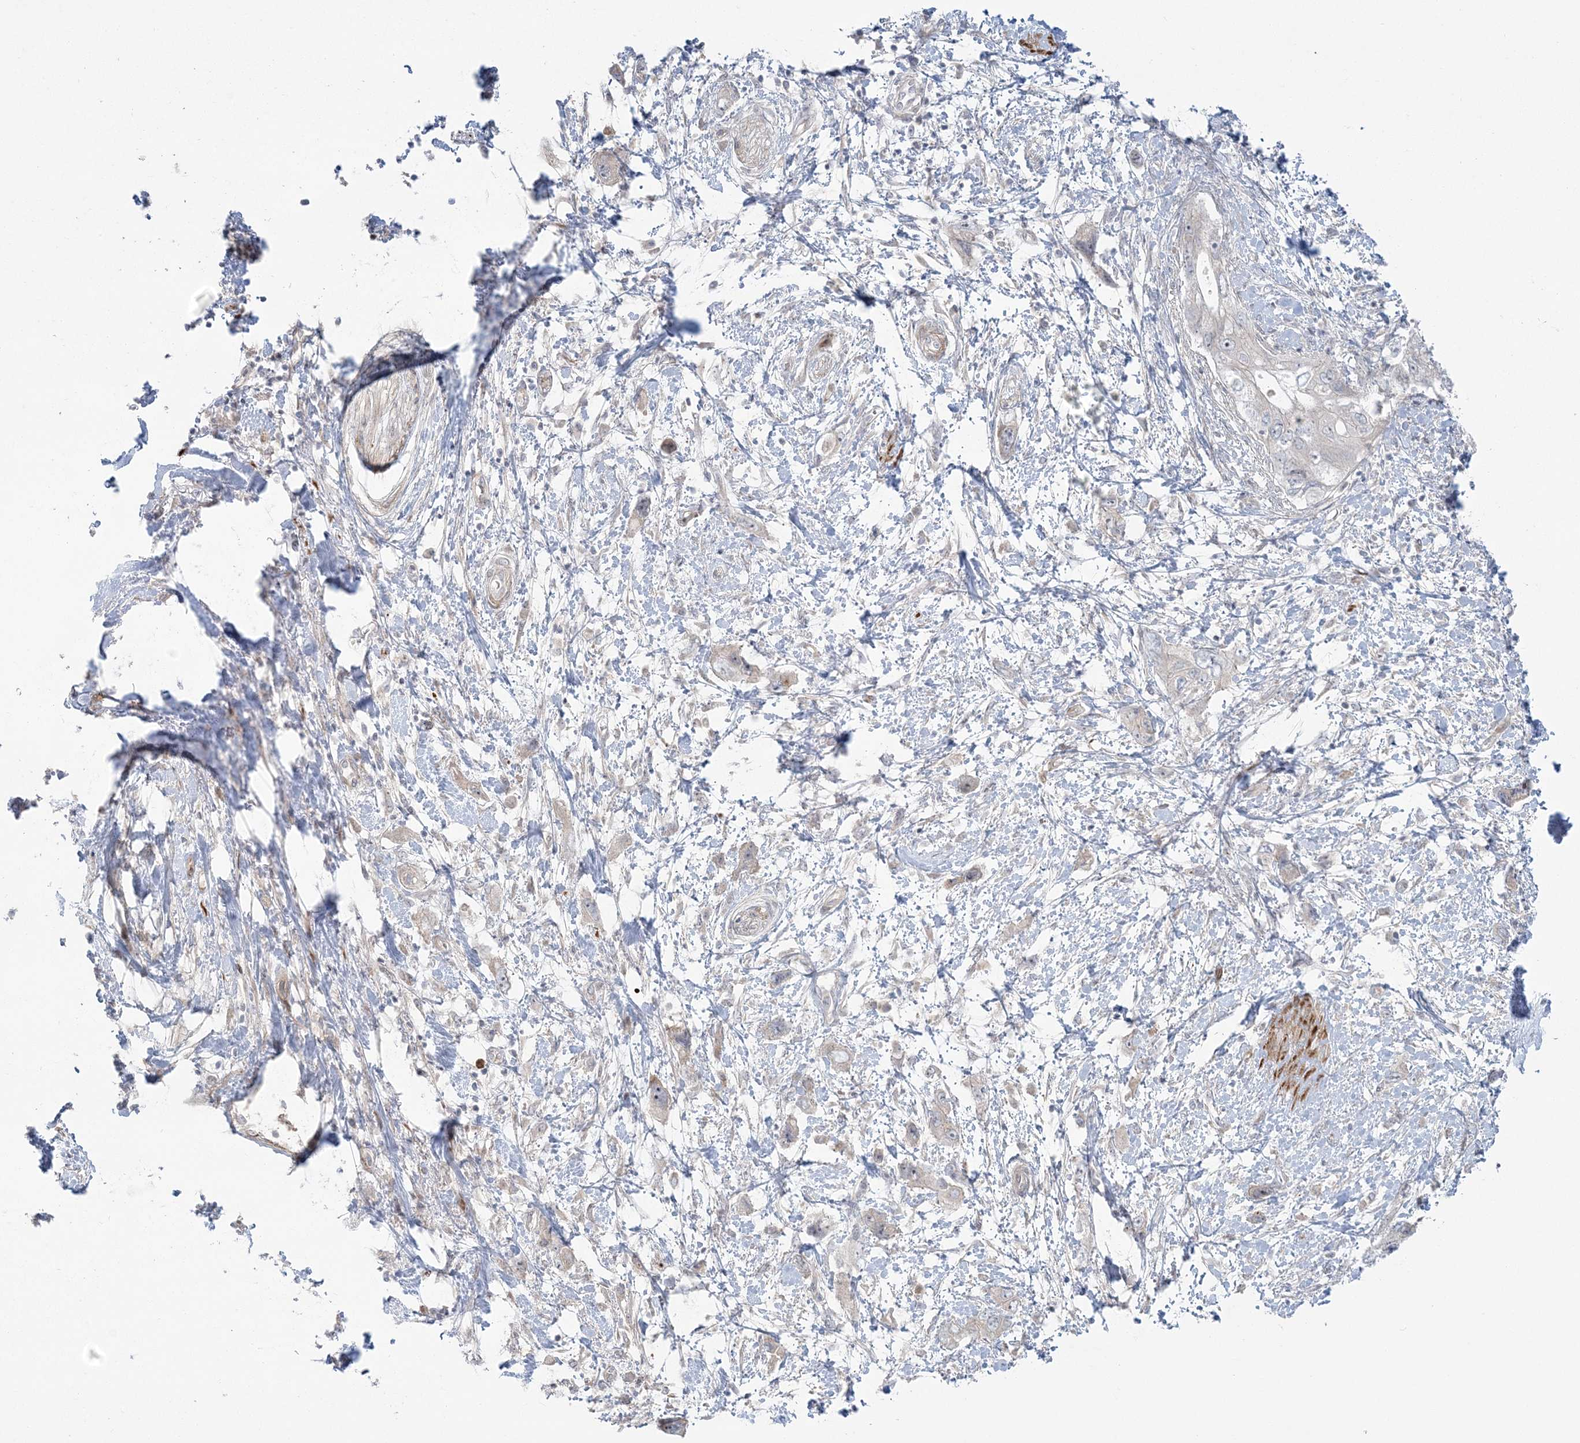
{"staining": {"intensity": "weak", "quantity": "<25%", "location": "cytoplasmic/membranous"}, "tissue": "pancreatic cancer", "cell_type": "Tumor cells", "image_type": "cancer", "snomed": [{"axis": "morphology", "description": "Adenocarcinoma, NOS"}, {"axis": "topography", "description": "Pancreas"}], "caption": "The image shows no staining of tumor cells in pancreatic adenocarcinoma.", "gene": "NUDT9", "patient": {"sex": "female", "age": 73}}